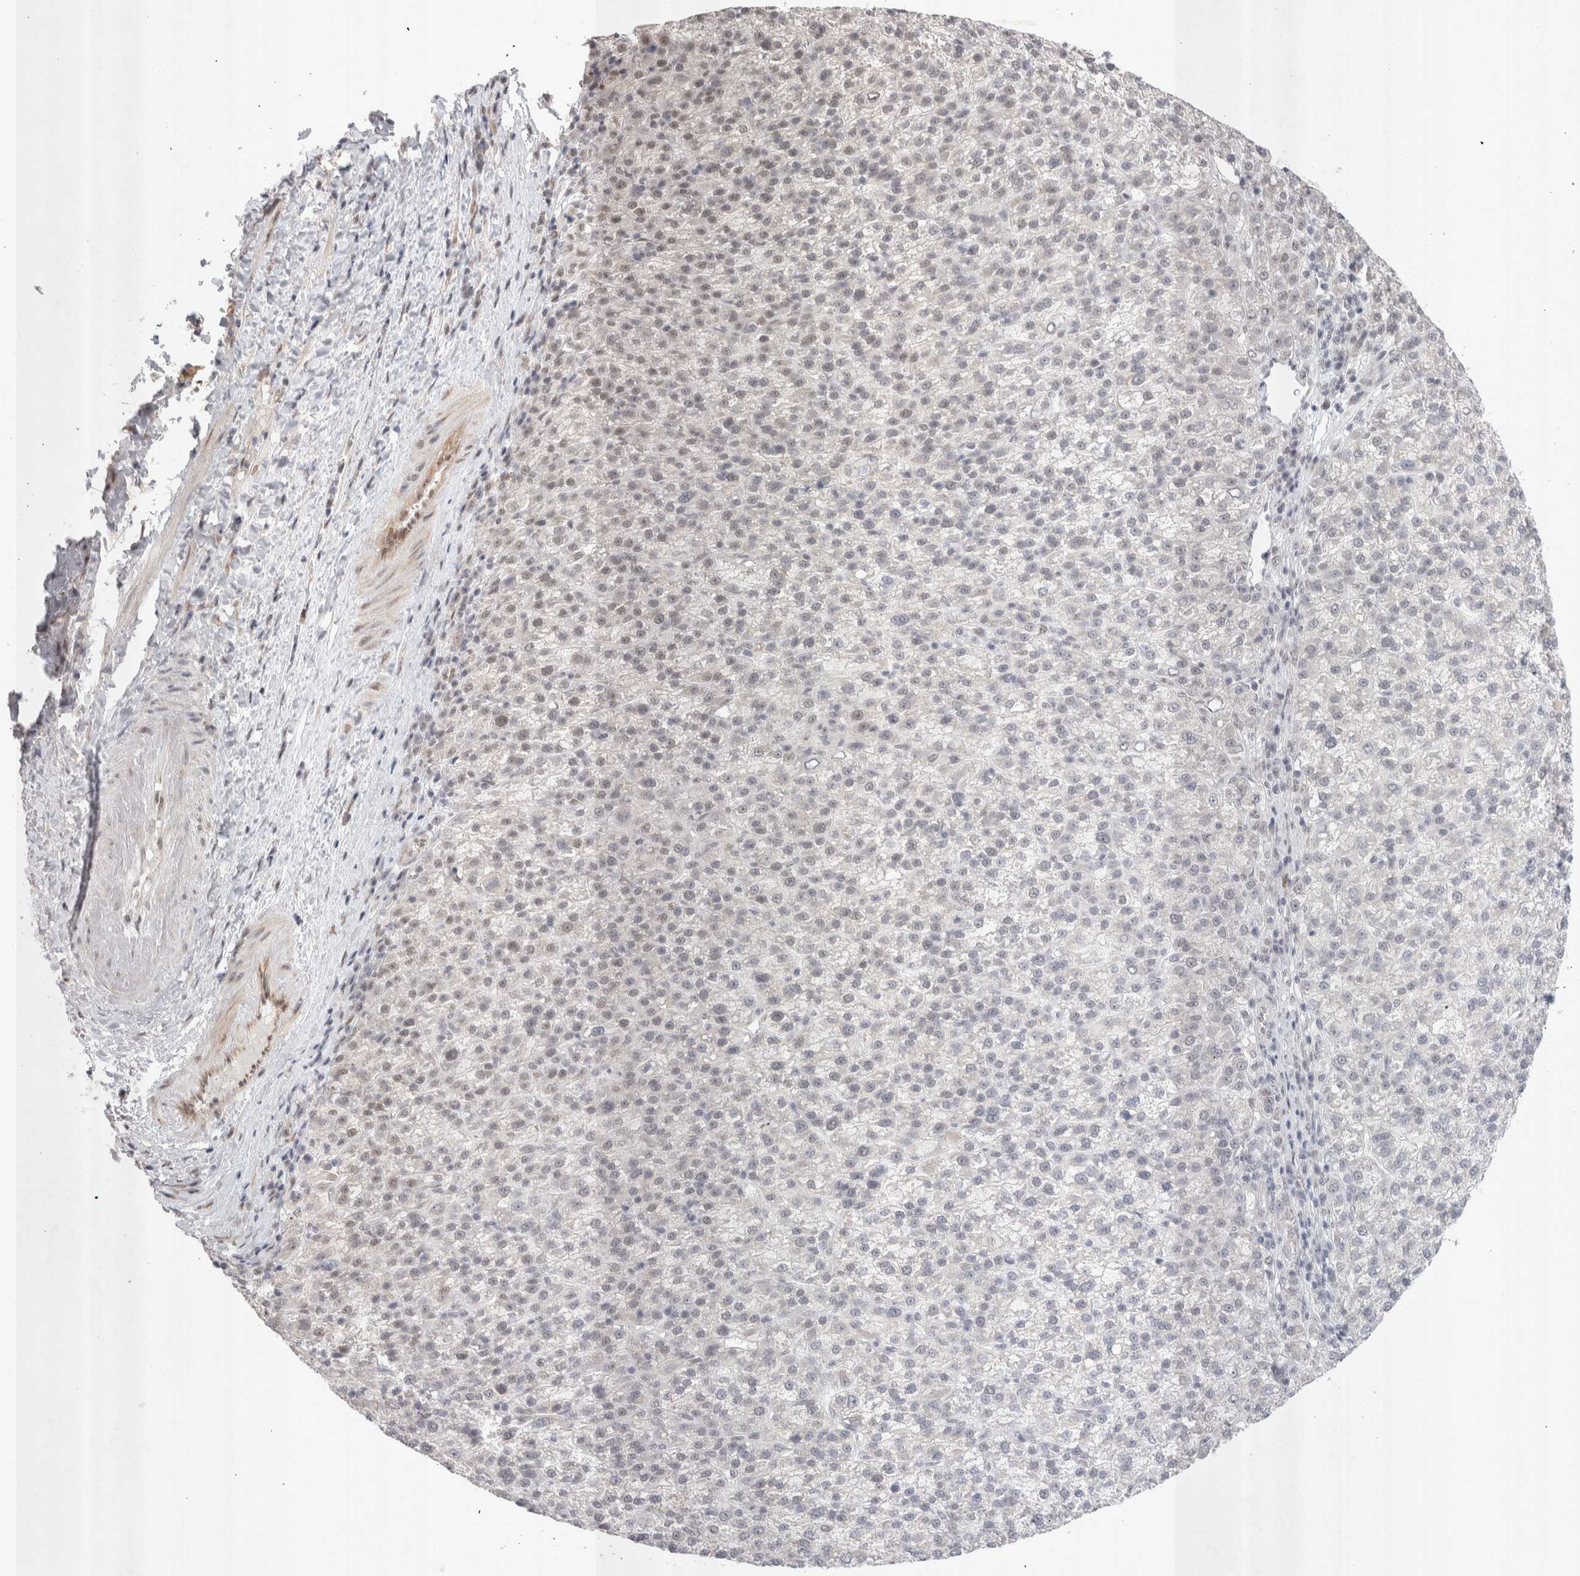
{"staining": {"intensity": "moderate", "quantity": "<25%", "location": "nuclear"}, "tissue": "liver cancer", "cell_type": "Tumor cells", "image_type": "cancer", "snomed": [{"axis": "morphology", "description": "Carcinoma, Hepatocellular, NOS"}, {"axis": "topography", "description": "Liver"}], "caption": "The micrograph demonstrates immunohistochemical staining of liver cancer (hepatocellular carcinoma). There is moderate nuclear expression is appreciated in approximately <25% of tumor cells. The protein of interest is shown in brown color, while the nuclei are stained blue.", "gene": "RECQL4", "patient": {"sex": "female", "age": 58}}